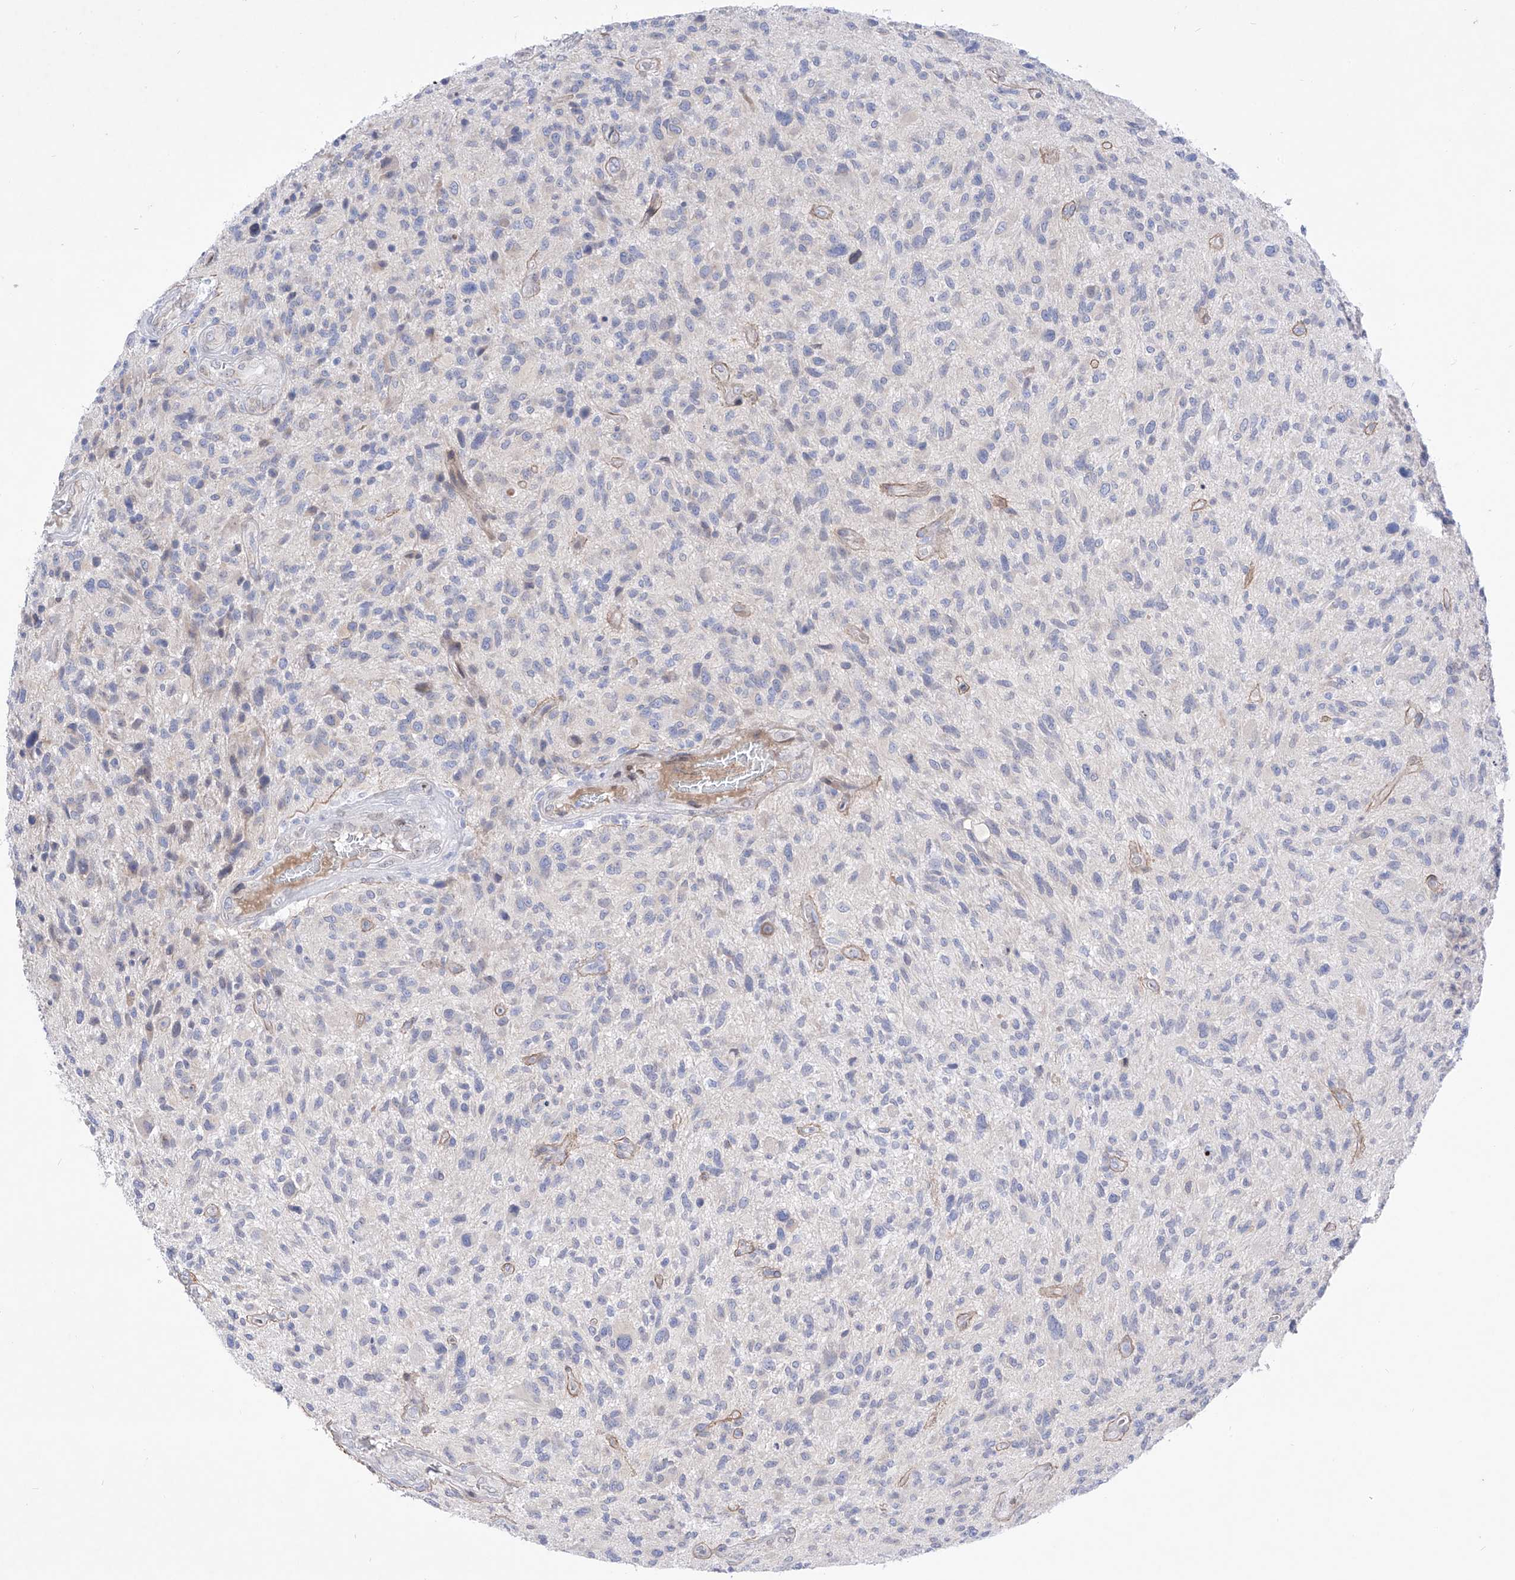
{"staining": {"intensity": "negative", "quantity": "none", "location": "none"}, "tissue": "glioma", "cell_type": "Tumor cells", "image_type": "cancer", "snomed": [{"axis": "morphology", "description": "Glioma, malignant, High grade"}, {"axis": "topography", "description": "Brain"}], "caption": "Immunohistochemistry (IHC) image of human malignant glioma (high-grade) stained for a protein (brown), which shows no staining in tumor cells.", "gene": "LCLAT1", "patient": {"sex": "male", "age": 47}}